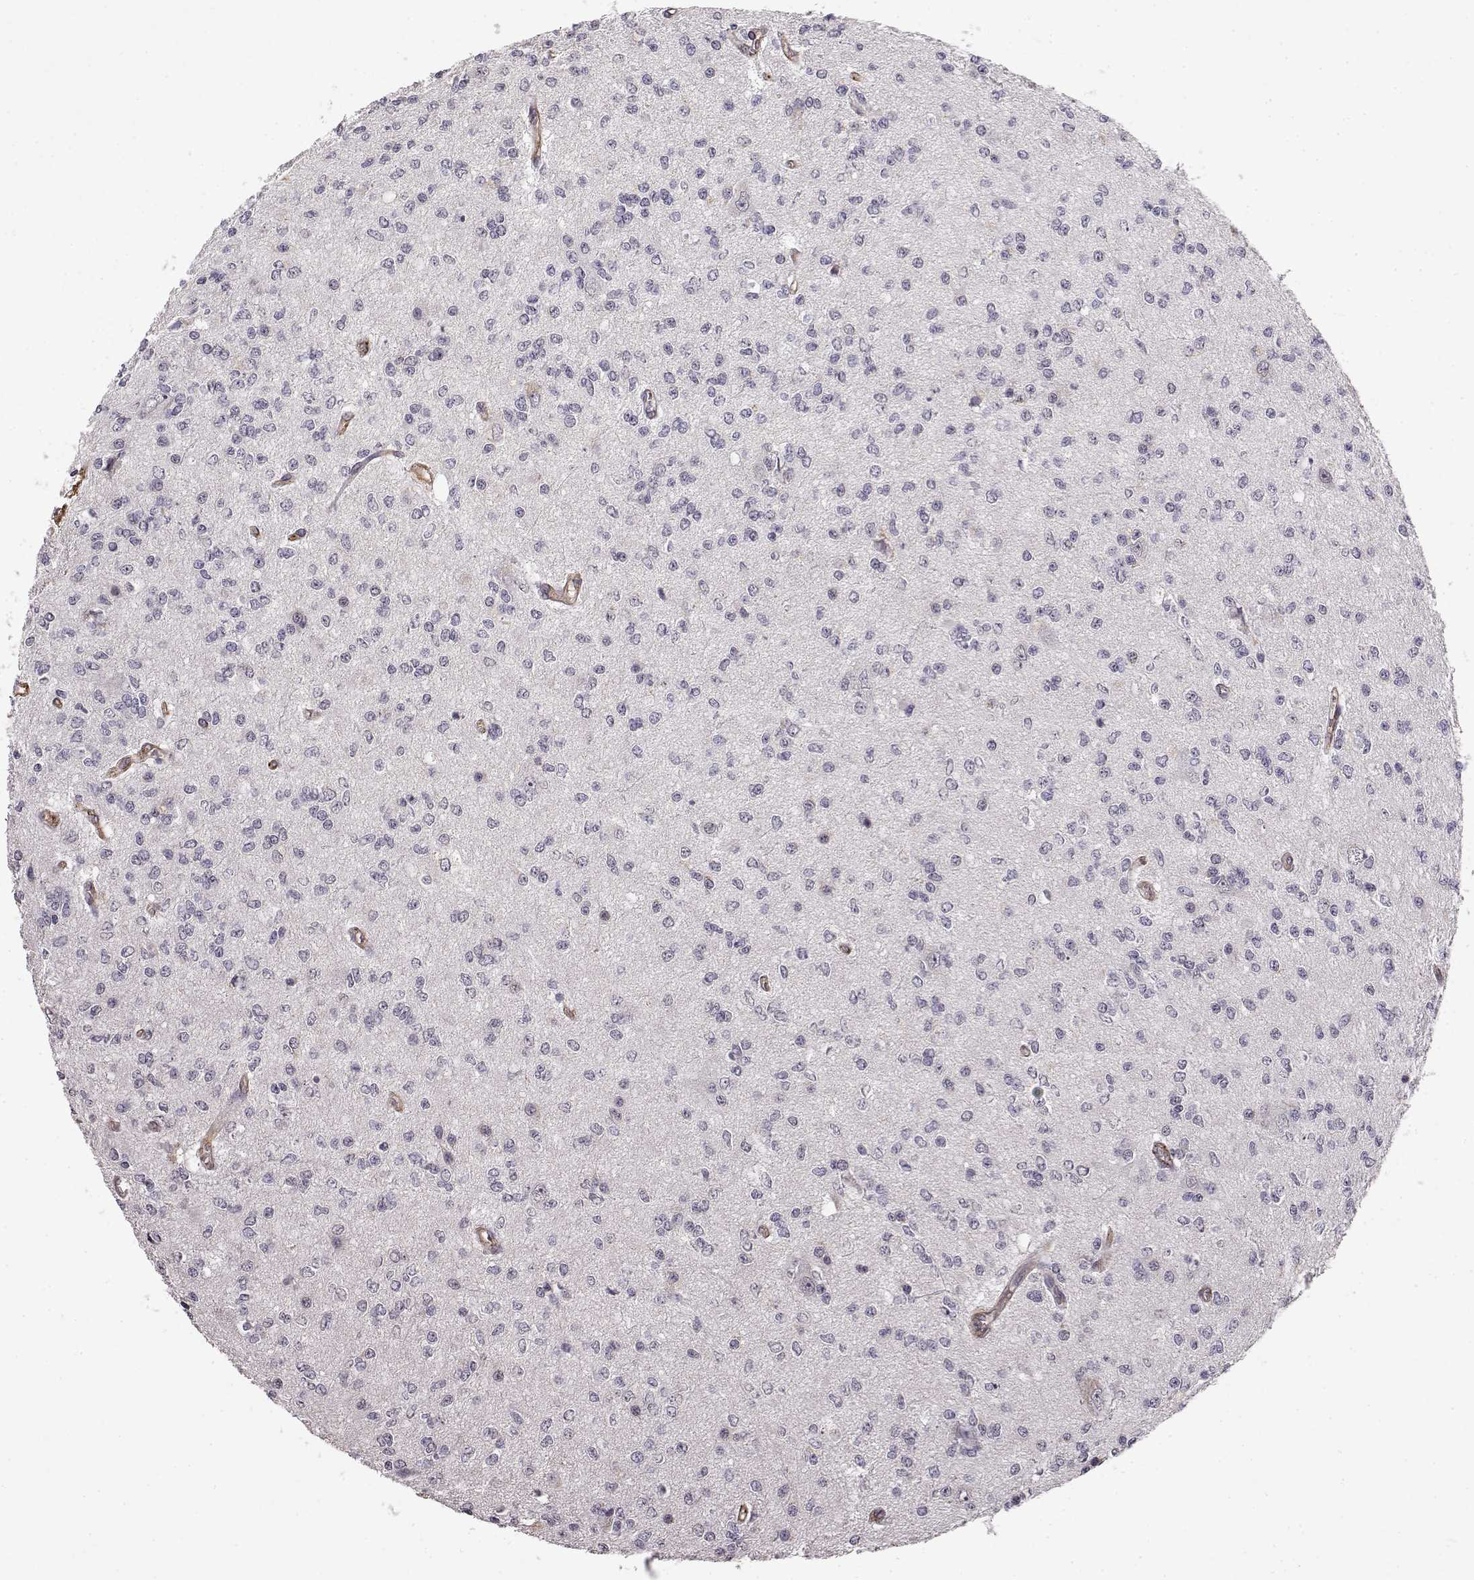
{"staining": {"intensity": "negative", "quantity": "none", "location": "none"}, "tissue": "glioma", "cell_type": "Tumor cells", "image_type": "cancer", "snomed": [{"axis": "morphology", "description": "Glioma, malignant, Low grade"}, {"axis": "topography", "description": "Brain"}], "caption": "A micrograph of glioma stained for a protein exhibits no brown staining in tumor cells.", "gene": "IFITM1", "patient": {"sex": "male", "age": 67}}